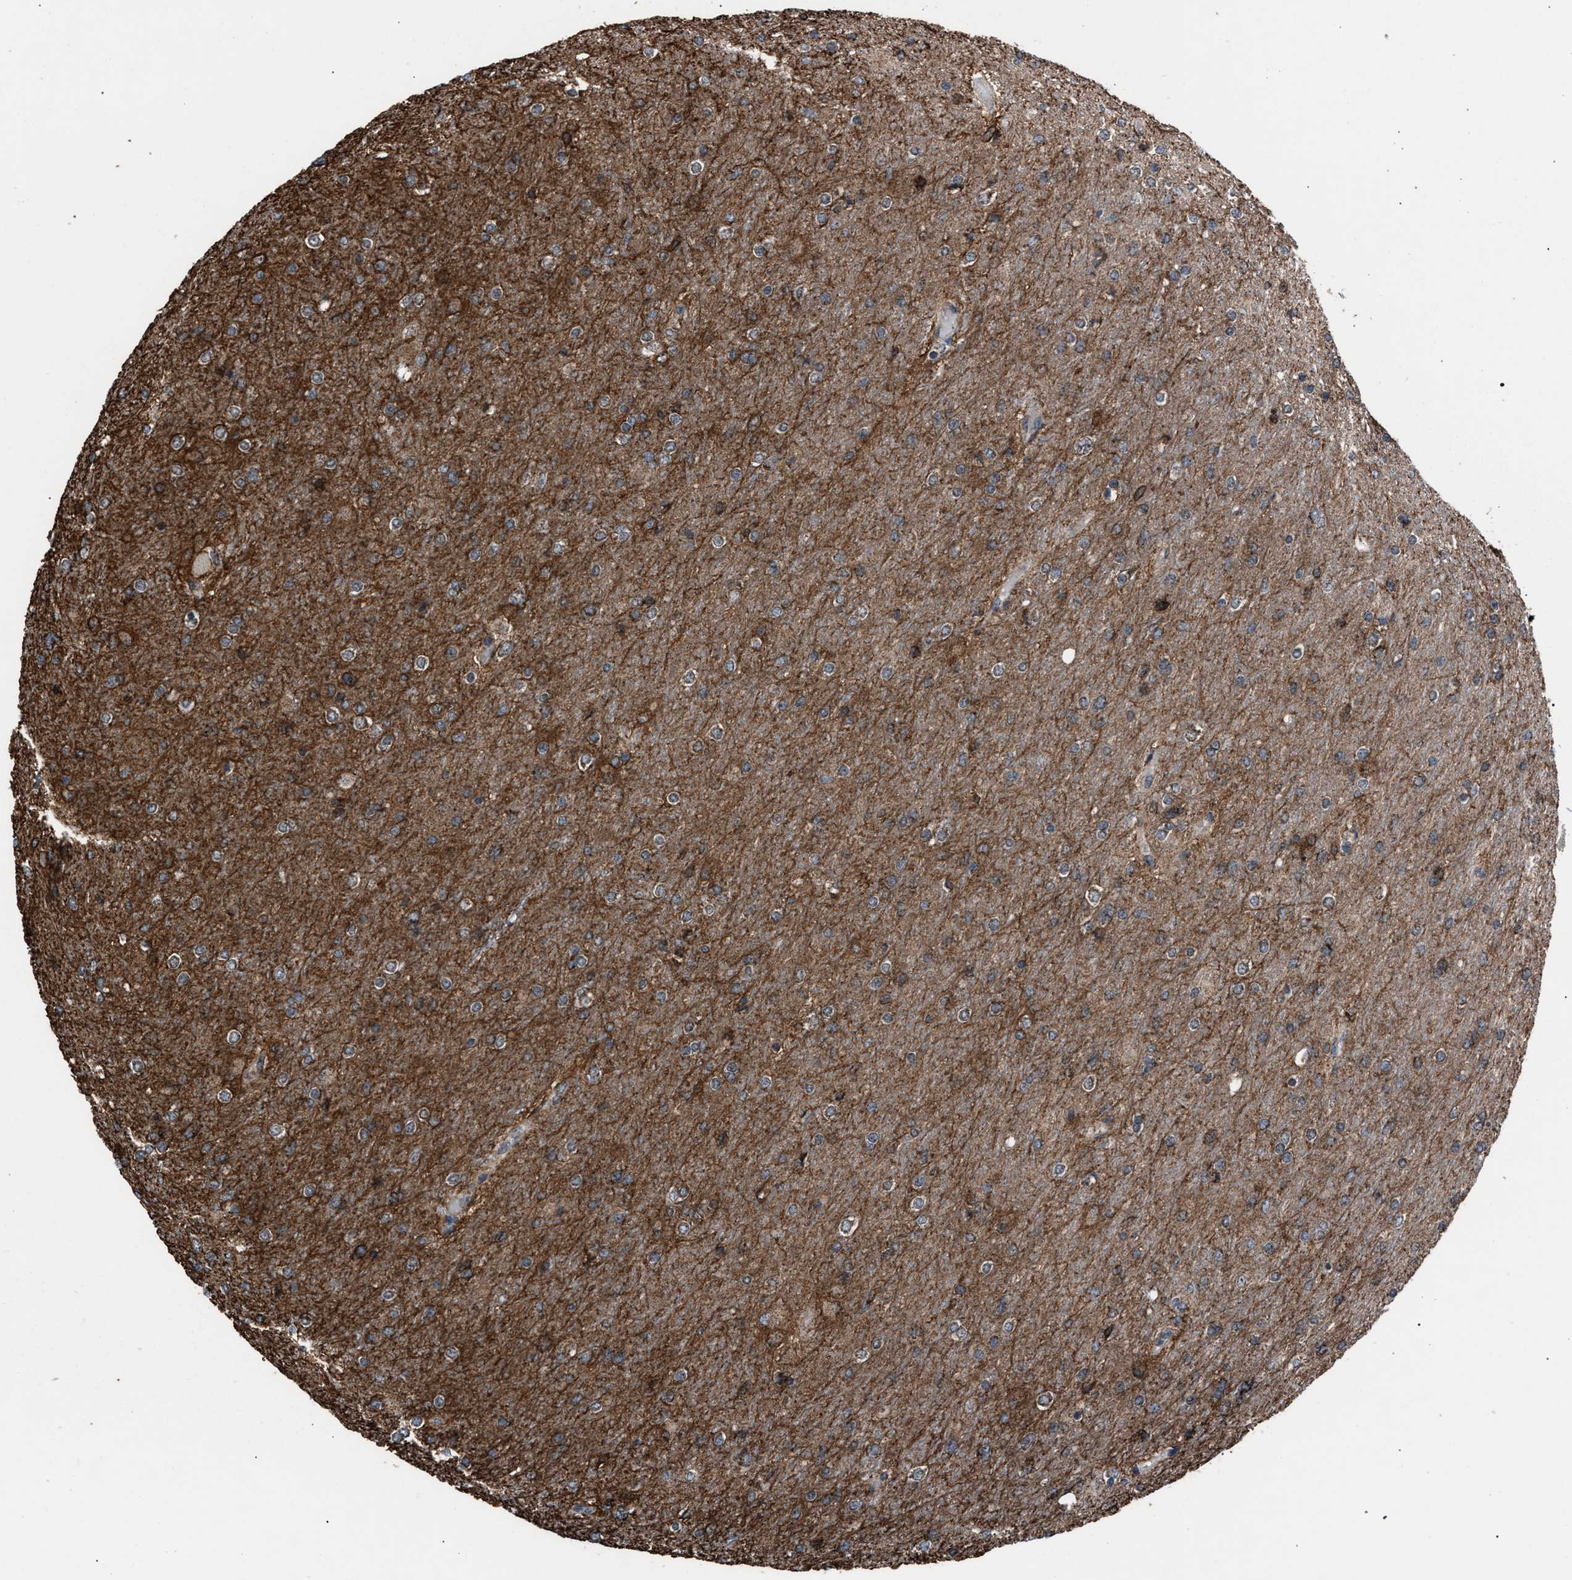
{"staining": {"intensity": "moderate", "quantity": "<25%", "location": "cytoplasmic/membranous"}, "tissue": "glioma", "cell_type": "Tumor cells", "image_type": "cancer", "snomed": [{"axis": "morphology", "description": "Glioma, malignant, High grade"}, {"axis": "topography", "description": "Cerebral cortex"}], "caption": "There is low levels of moderate cytoplasmic/membranous staining in tumor cells of malignant glioma (high-grade), as demonstrated by immunohistochemical staining (brown color).", "gene": "HSD17B4", "patient": {"sex": "female", "age": 36}}